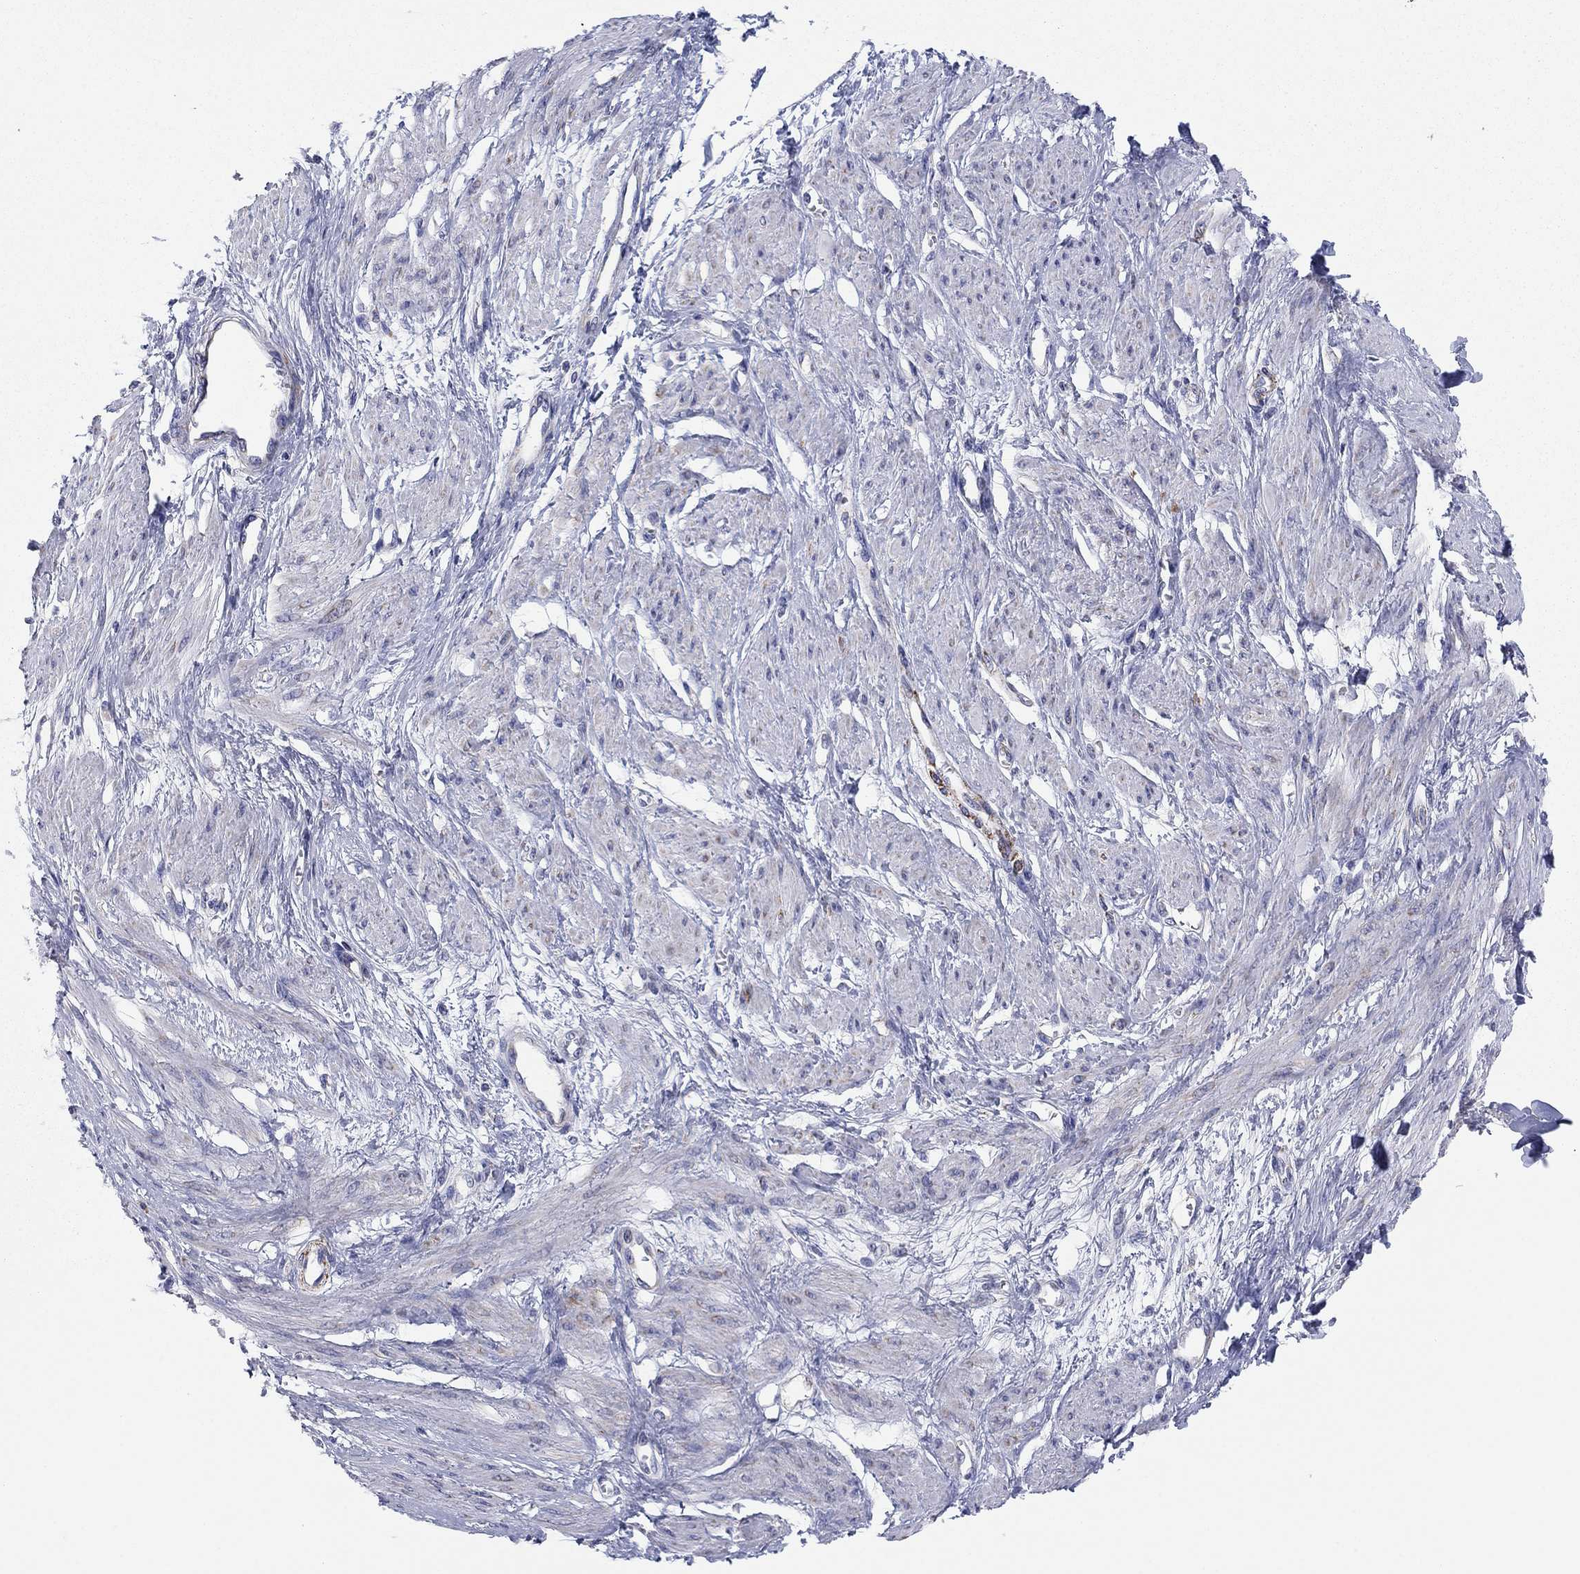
{"staining": {"intensity": "strong", "quantity": "<25%", "location": "cytoplasmic/membranous"}, "tissue": "smooth muscle", "cell_type": "Smooth muscle cells", "image_type": "normal", "snomed": [{"axis": "morphology", "description": "Normal tissue, NOS"}, {"axis": "topography", "description": "Smooth muscle"}, {"axis": "topography", "description": "Uterus"}], "caption": "Immunohistochemistry micrograph of unremarkable human smooth muscle stained for a protein (brown), which displays medium levels of strong cytoplasmic/membranous expression in about <25% of smooth muscle cells.", "gene": "MGST3", "patient": {"sex": "female", "age": 39}}